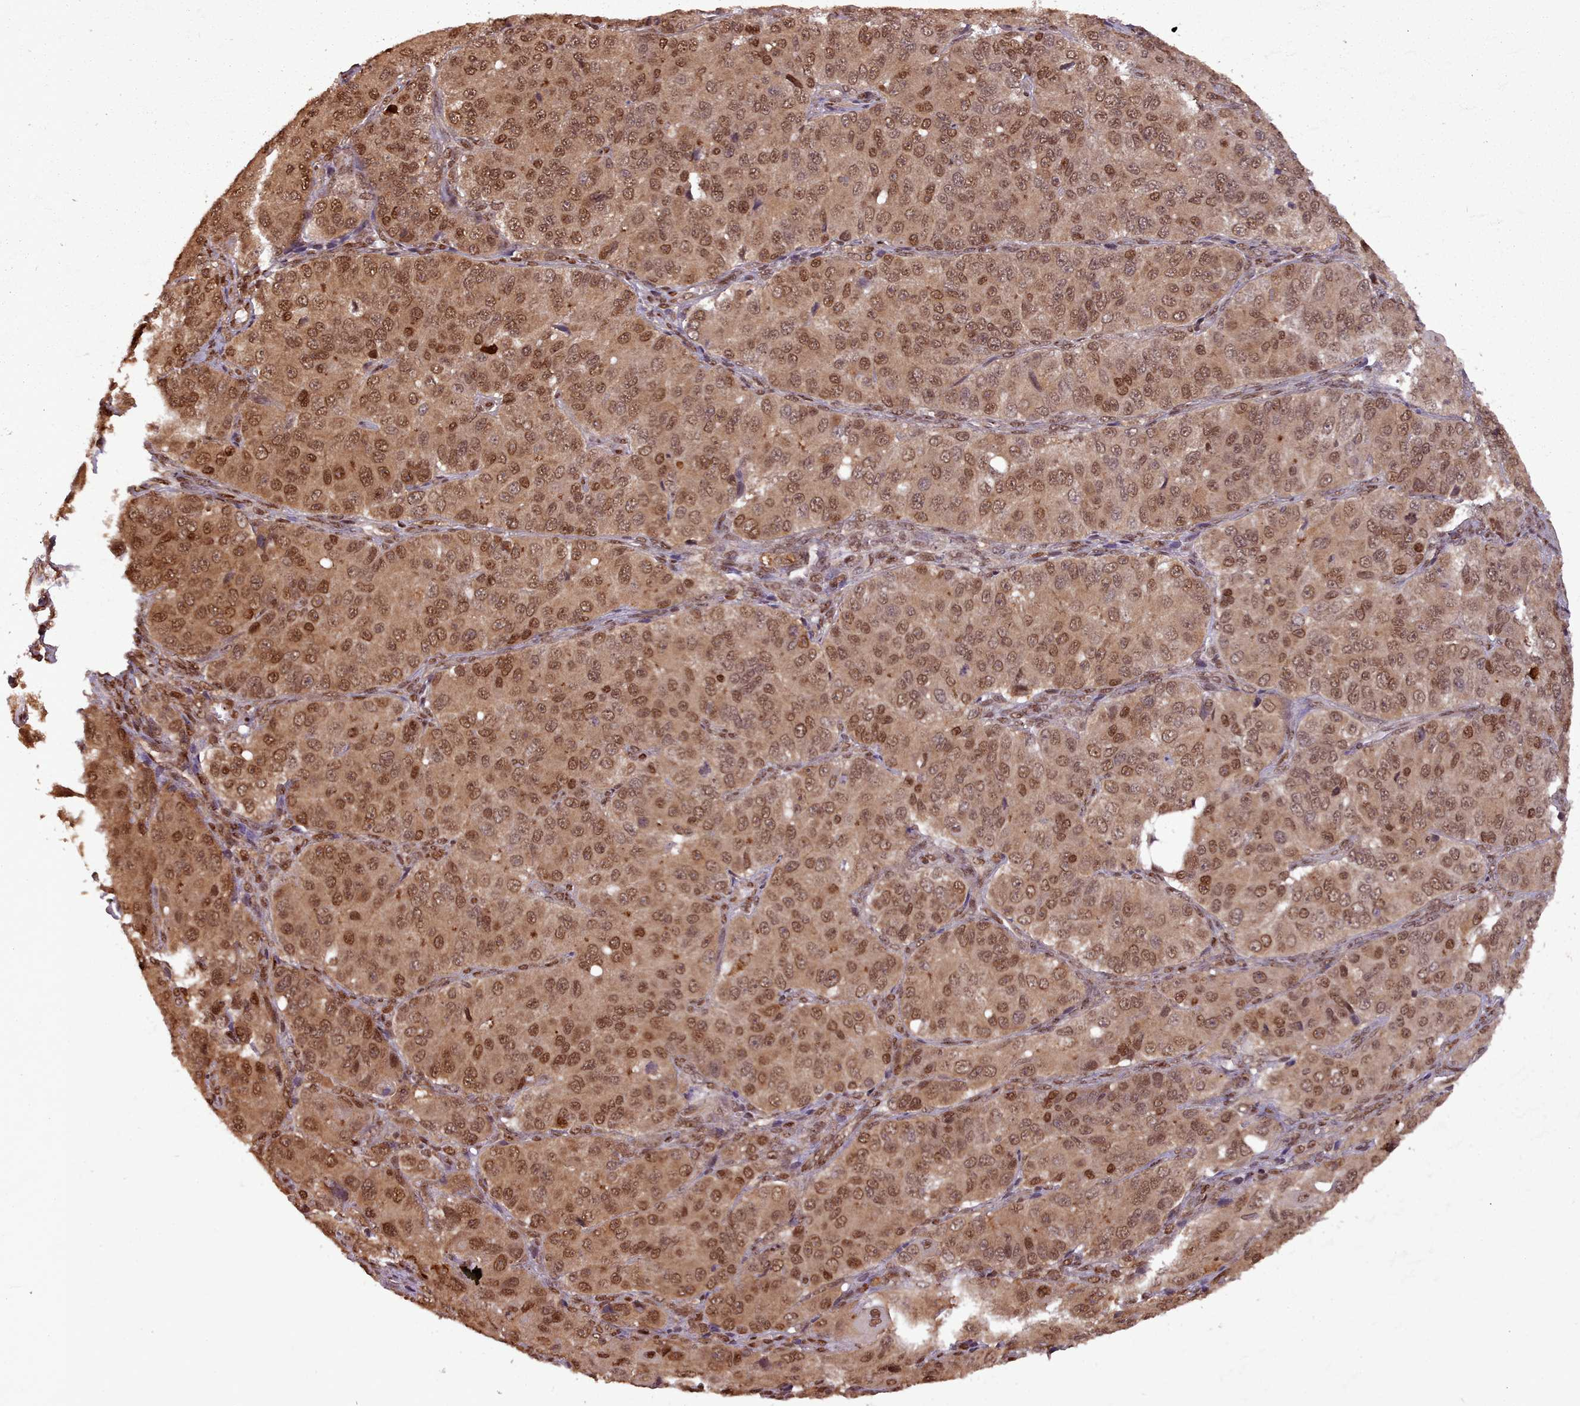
{"staining": {"intensity": "moderate", "quantity": ">75%", "location": "cytoplasmic/membranous,nuclear"}, "tissue": "ovarian cancer", "cell_type": "Tumor cells", "image_type": "cancer", "snomed": [{"axis": "morphology", "description": "Carcinoma, endometroid"}, {"axis": "topography", "description": "Ovary"}], "caption": "Protein staining of ovarian cancer (endometroid carcinoma) tissue reveals moderate cytoplasmic/membranous and nuclear staining in approximately >75% of tumor cells.", "gene": "RPS27A", "patient": {"sex": "female", "age": 51}}